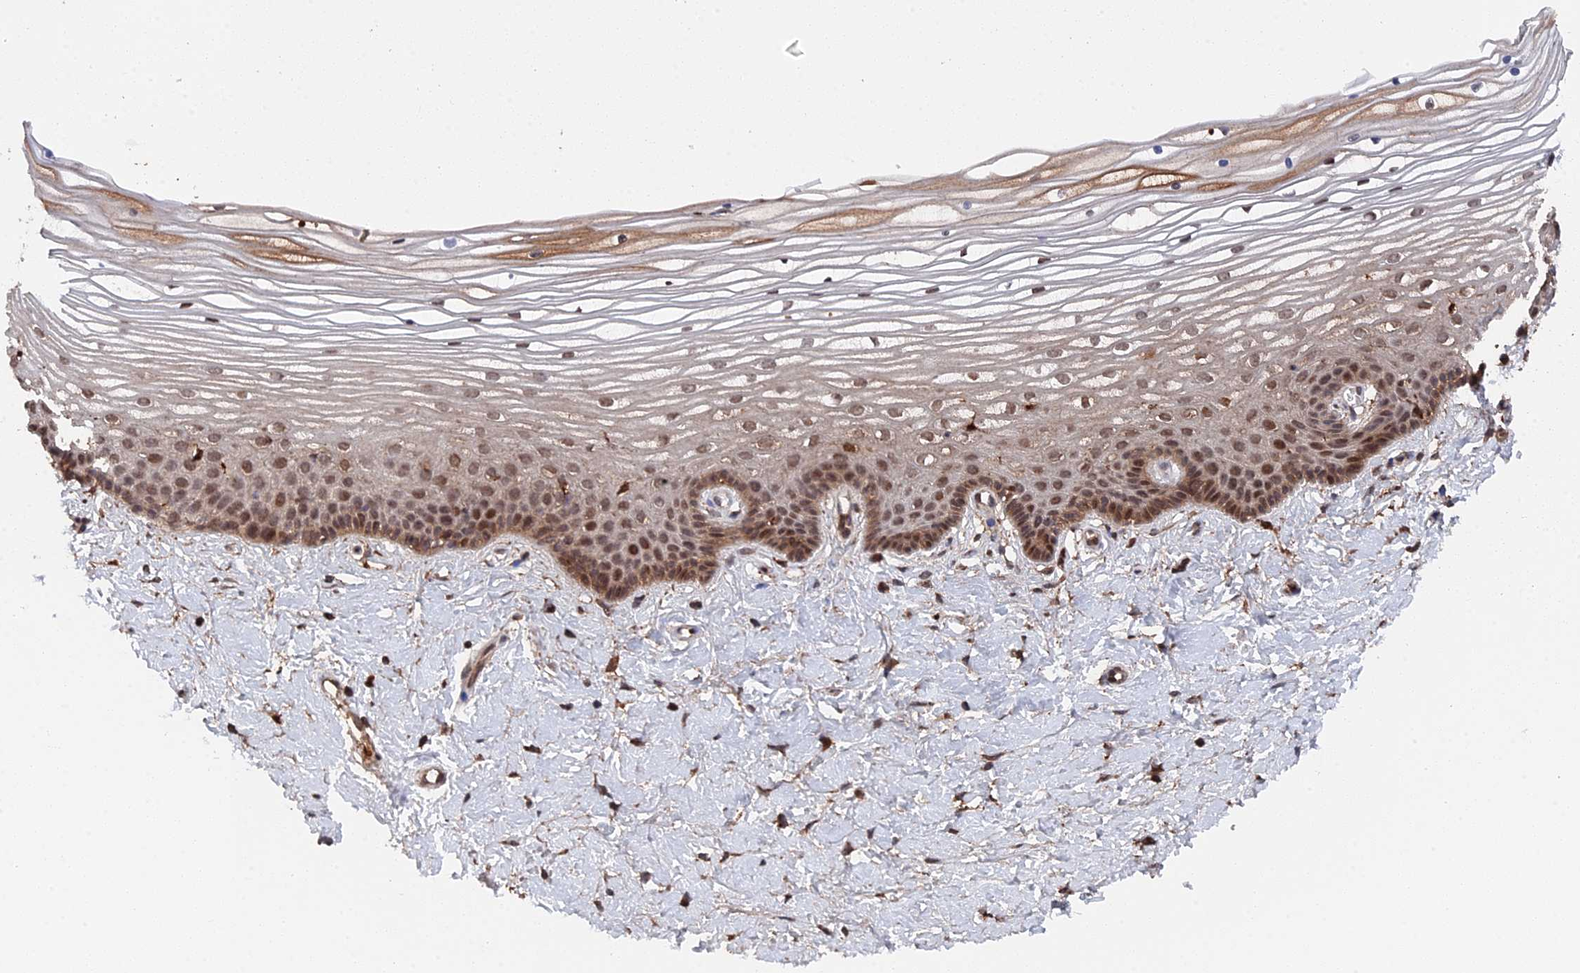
{"staining": {"intensity": "moderate", "quantity": ">75%", "location": "nuclear"}, "tissue": "vagina", "cell_type": "Squamous epithelial cells", "image_type": "normal", "snomed": [{"axis": "morphology", "description": "Normal tissue, NOS"}, {"axis": "topography", "description": "Vagina"}, {"axis": "topography", "description": "Cervix"}], "caption": "Protein staining shows moderate nuclear expression in approximately >75% of squamous epithelial cells in normal vagina.", "gene": "CEACAM21", "patient": {"sex": "female", "age": 40}}